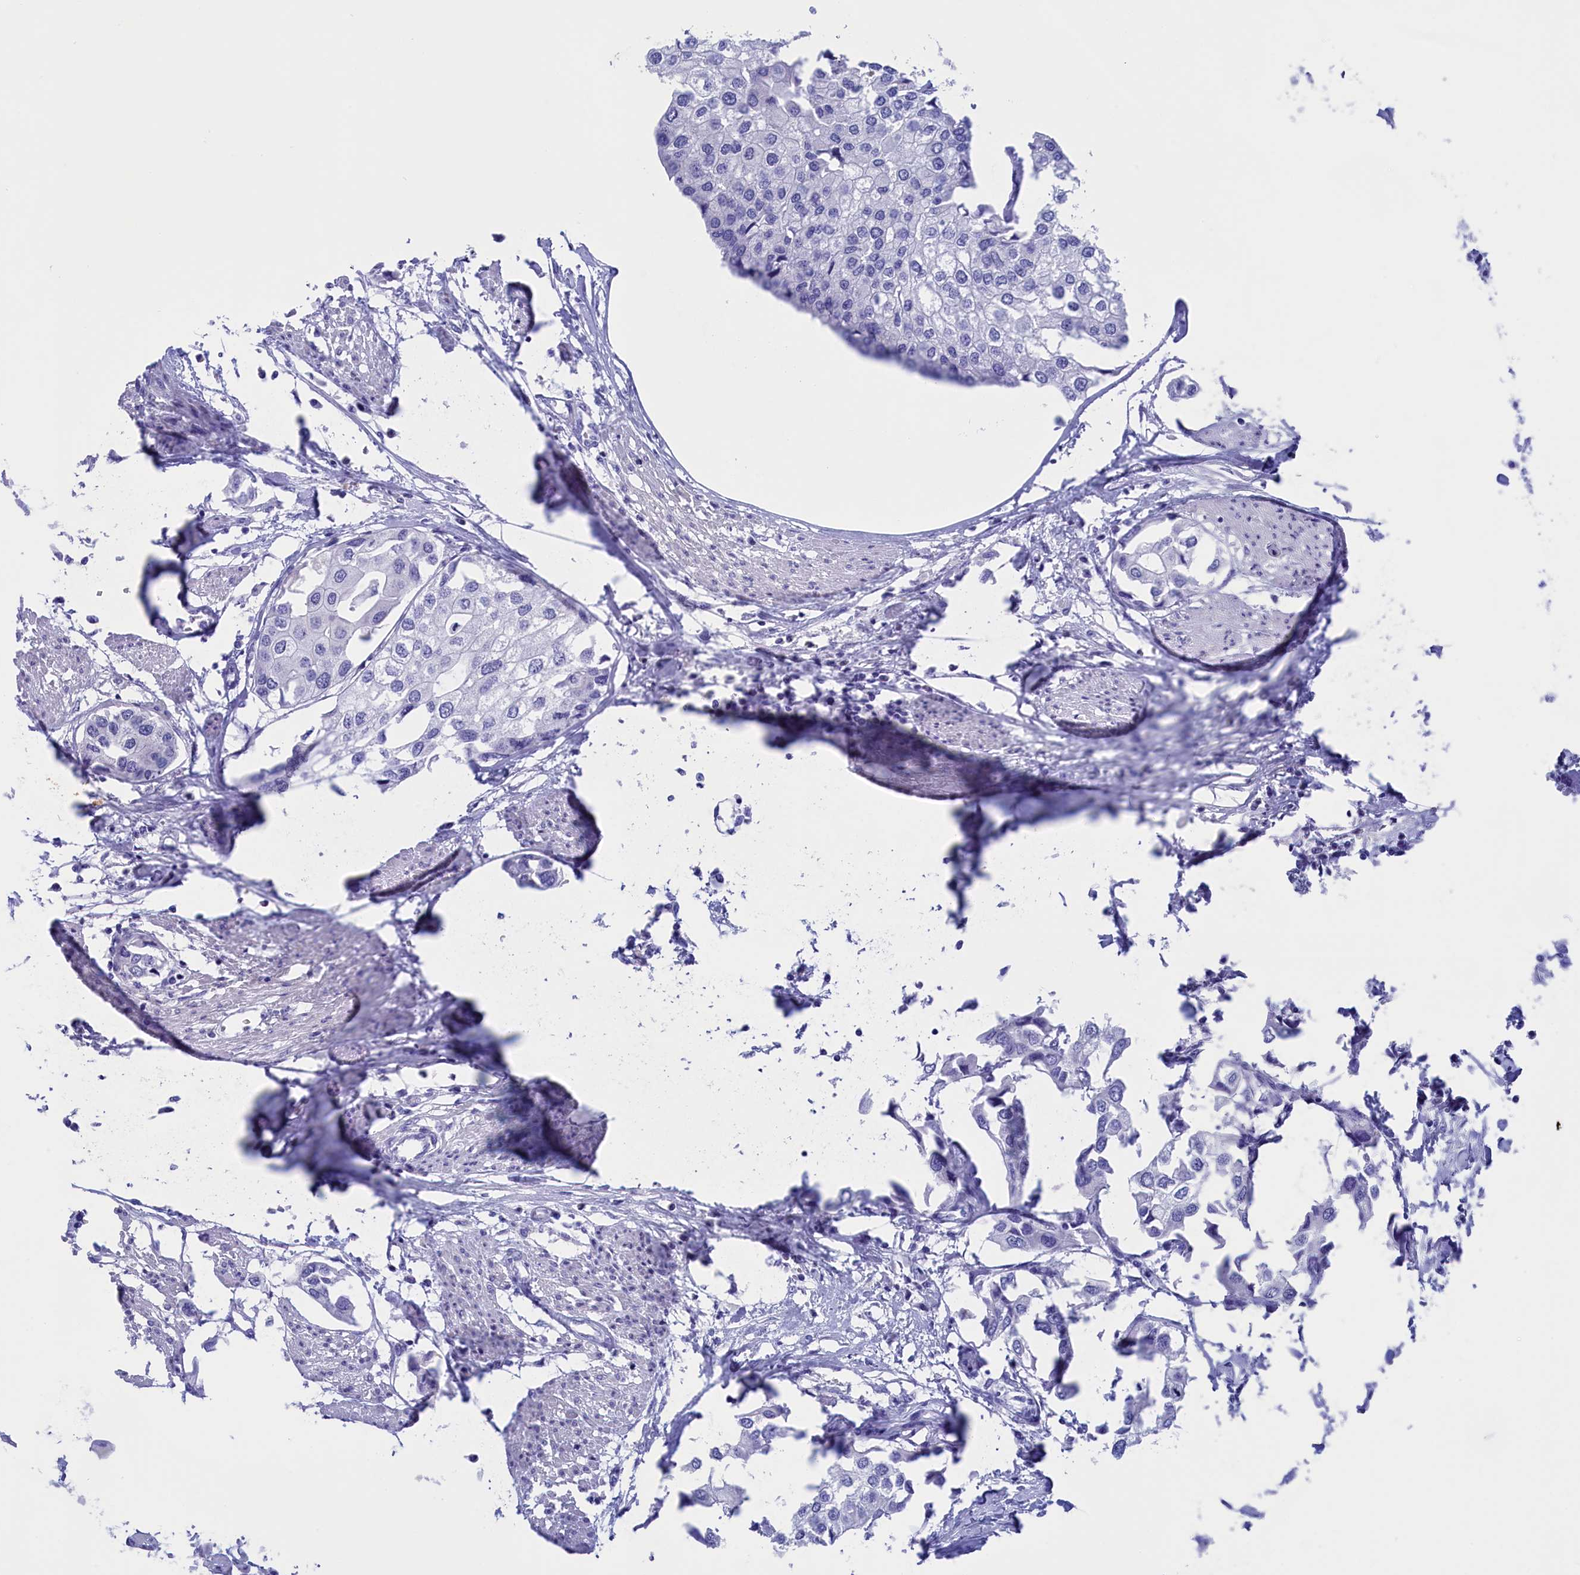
{"staining": {"intensity": "negative", "quantity": "none", "location": "none"}, "tissue": "urothelial cancer", "cell_type": "Tumor cells", "image_type": "cancer", "snomed": [{"axis": "morphology", "description": "Urothelial carcinoma, High grade"}, {"axis": "topography", "description": "Urinary bladder"}], "caption": "IHC photomicrograph of neoplastic tissue: urothelial carcinoma (high-grade) stained with DAB reveals no significant protein expression in tumor cells.", "gene": "VPS35L", "patient": {"sex": "male", "age": 64}}